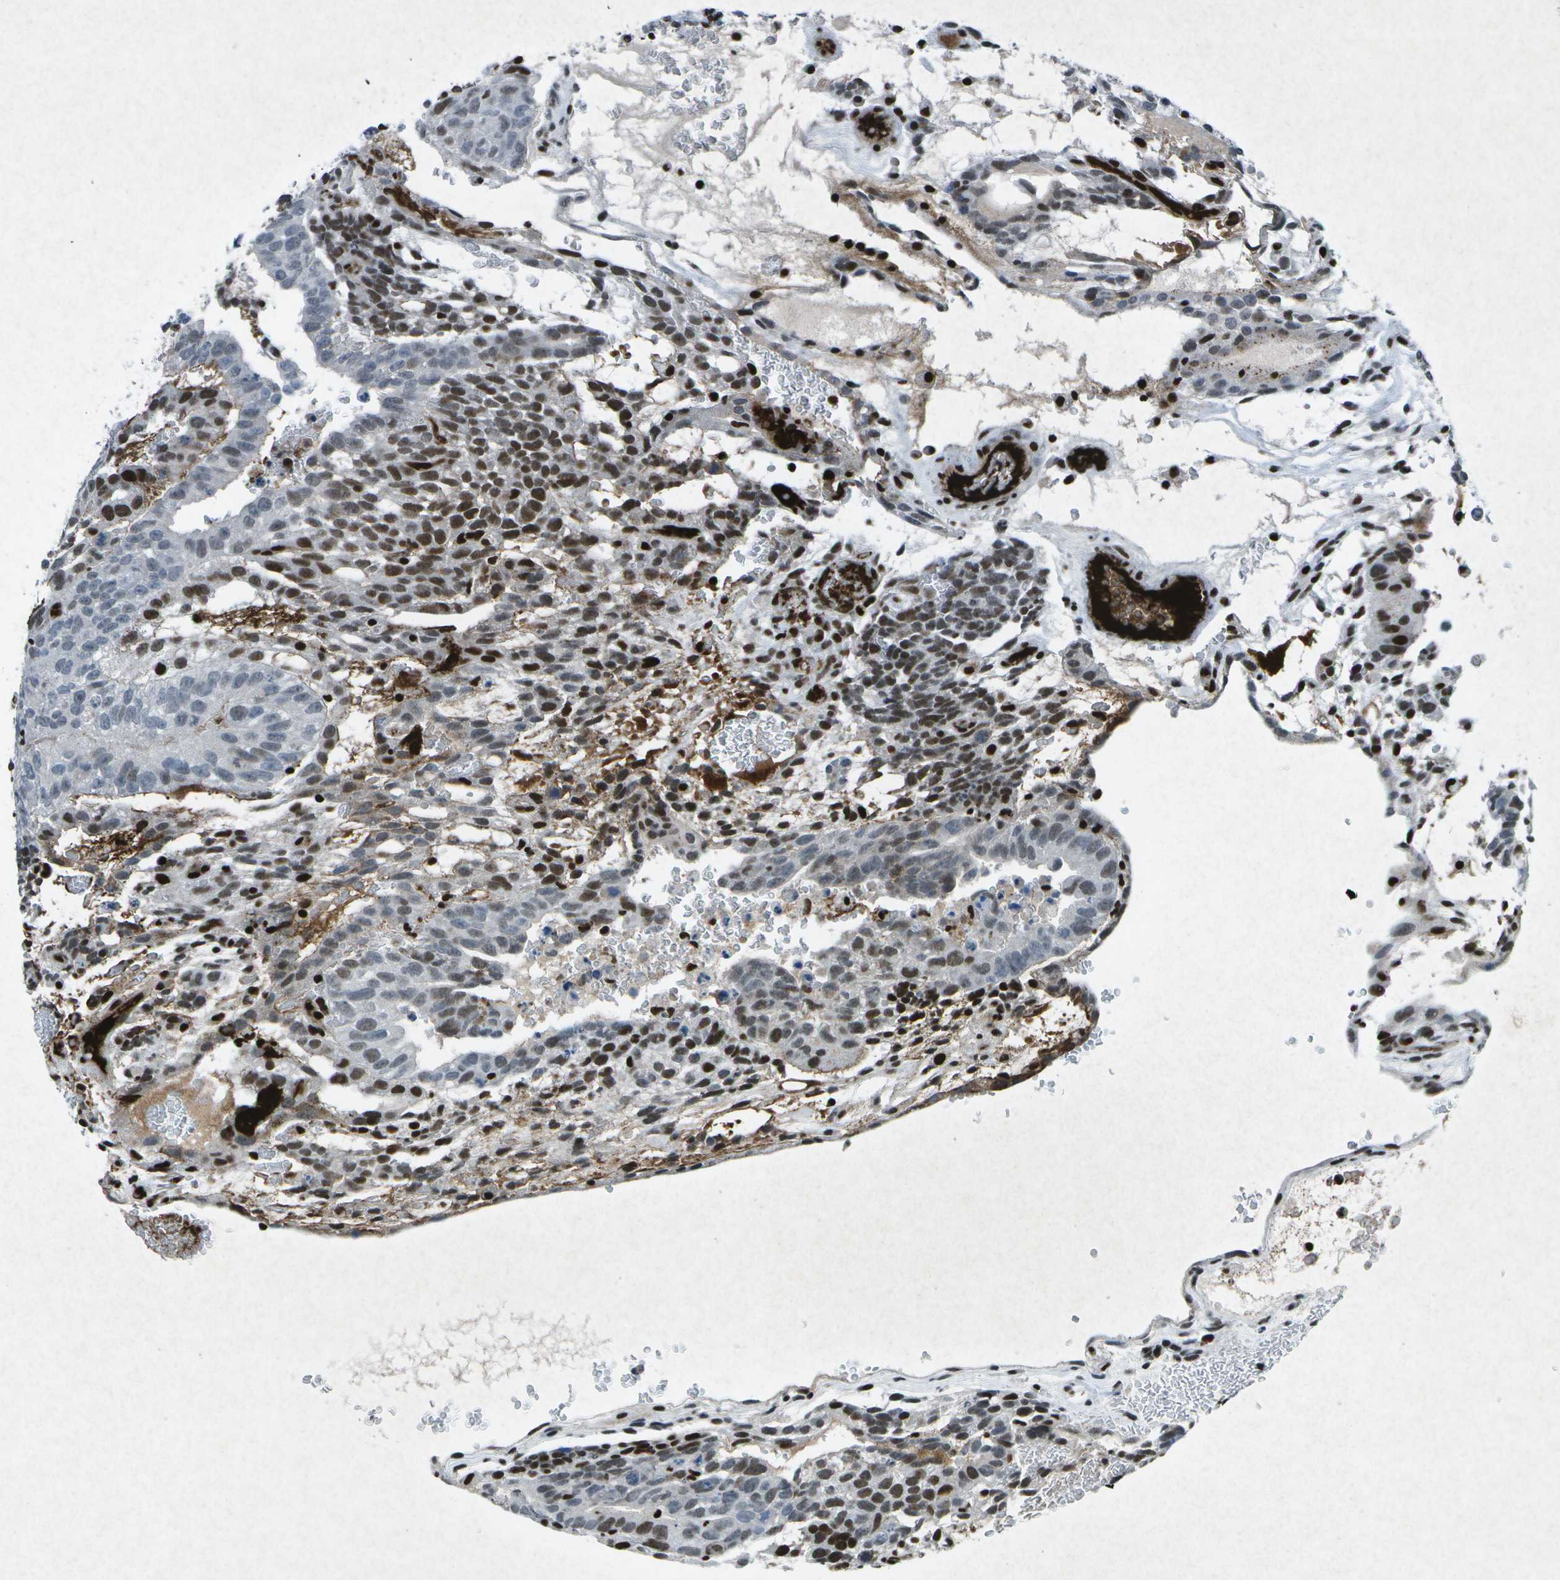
{"staining": {"intensity": "moderate", "quantity": "25%-75%", "location": "nuclear"}, "tissue": "testis cancer", "cell_type": "Tumor cells", "image_type": "cancer", "snomed": [{"axis": "morphology", "description": "Seminoma, NOS"}, {"axis": "morphology", "description": "Carcinoma, Embryonal, NOS"}, {"axis": "topography", "description": "Testis"}], "caption": "High-power microscopy captured an immunohistochemistry photomicrograph of seminoma (testis), revealing moderate nuclear staining in about 25%-75% of tumor cells.", "gene": "MTA2", "patient": {"sex": "male", "age": 52}}